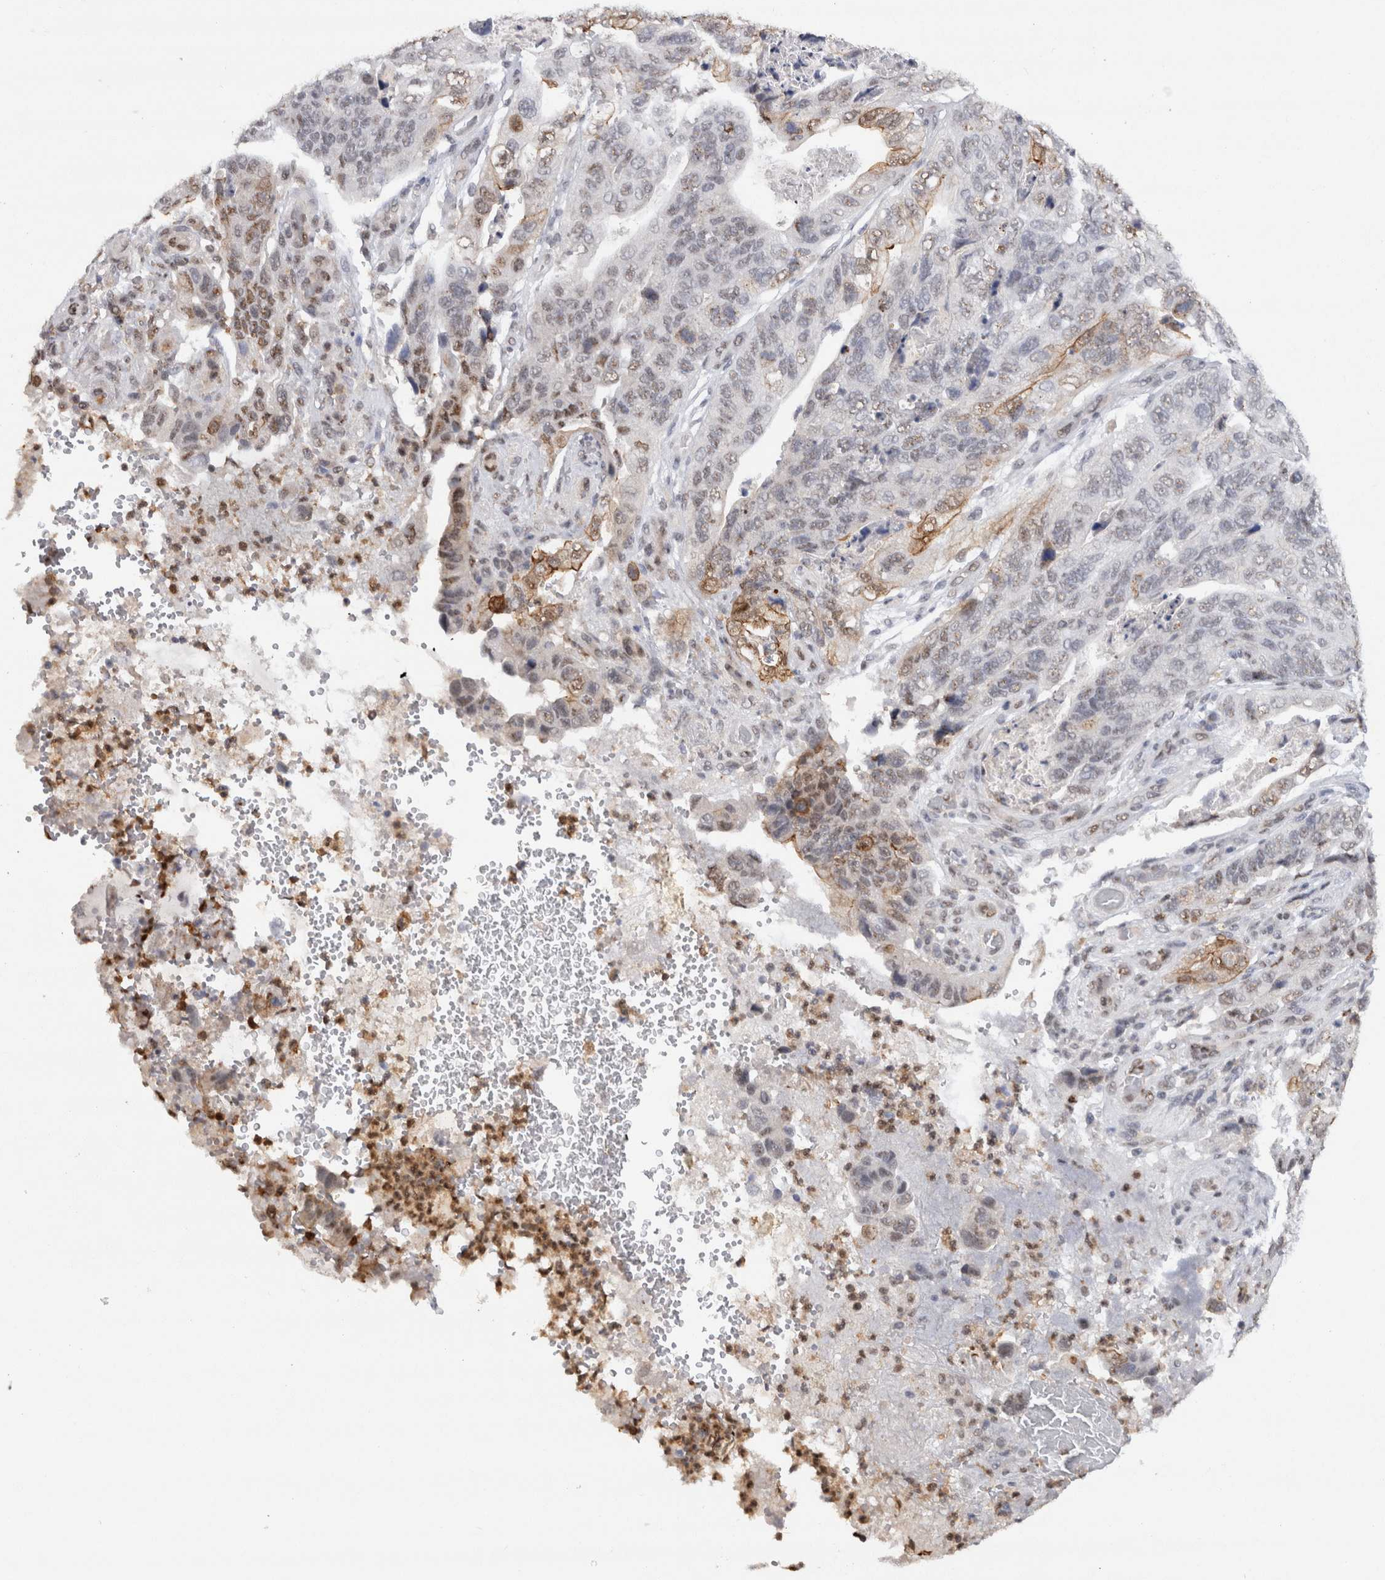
{"staining": {"intensity": "weak", "quantity": "<25%", "location": "cytoplasmic/membranous,nuclear"}, "tissue": "stomach cancer", "cell_type": "Tumor cells", "image_type": "cancer", "snomed": [{"axis": "morphology", "description": "Adenocarcinoma, NOS"}, {"axis": "topography", "description": "Stomach"}], "caption": "A photomicrograph of adenocarcinoma (stomach) stained for a protein displays no brown staining in tumor cells.", "gene": "RPS6KA2", "patient": {"sex": "female", "age": 89}}